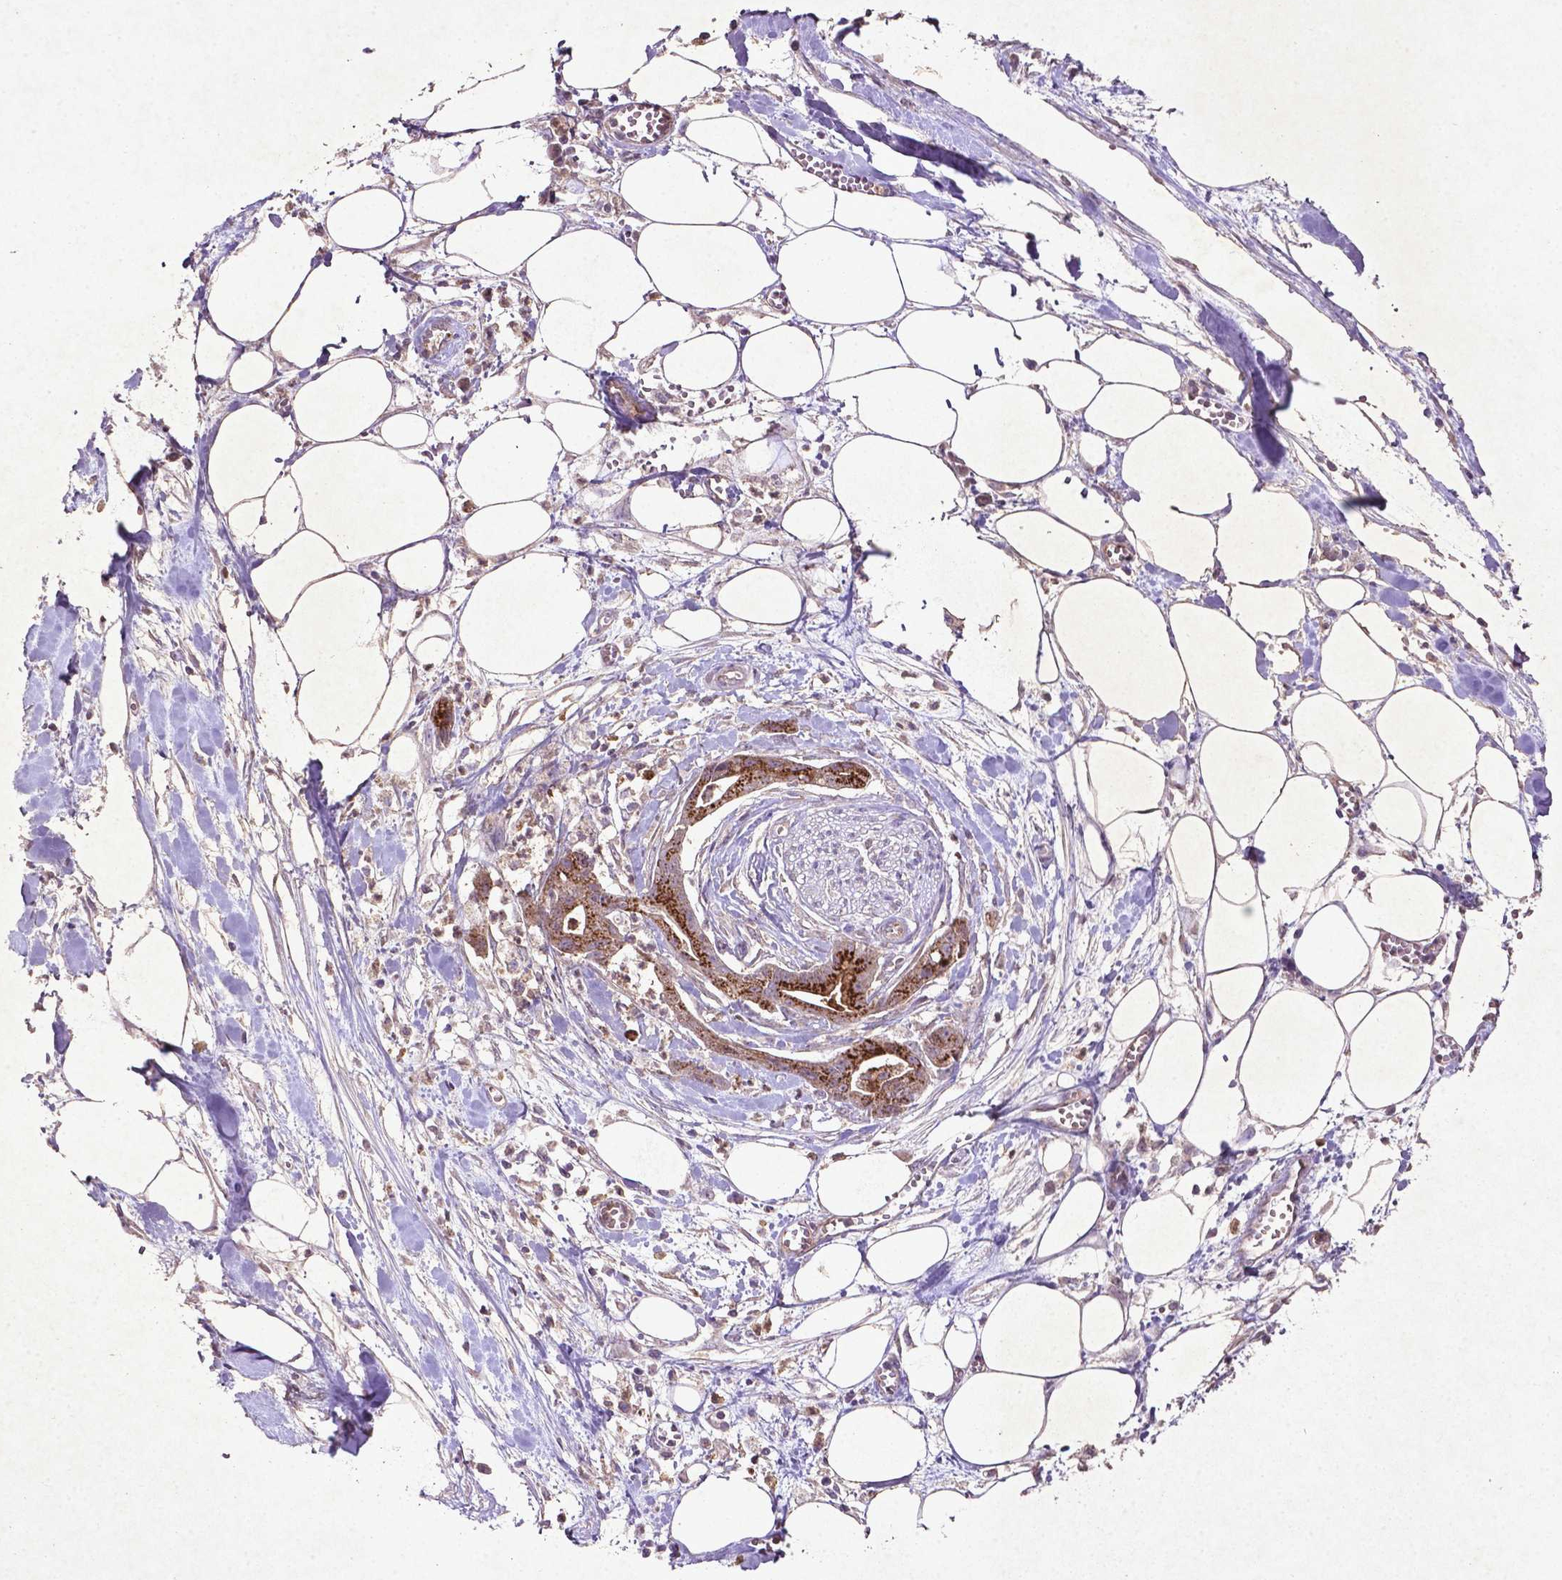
{"staining": {"intensity": "strong", "quantity": "25%-75%", "location": "cytoplasmic/membranous"}, "tissue": "pancreatic cancer", "cell_type": "Tumor cells", "image_type": "cancer", "snomed": [{"axis": "morphology", "description": "Normal tissue, NOS"}, {"axis": "morphology", "description": "Adenocarcinoma, NOS"}, {"axis": "topography", "description": "Lymph node"}, {"axis": "topography", "description": "Pancreas"}], "caption": "Immunohistochemistry (DAB) staining of human adenocarcinoma (pancreatic) exhibits strong cytoplasmic/membranous protein positivity in about 25%-75% of tumor cells. (DAB = brown stain, brightfield microscopy at high magnification).", "gene": "MTOR", "patient": {"sex": "female", "age": 58}}